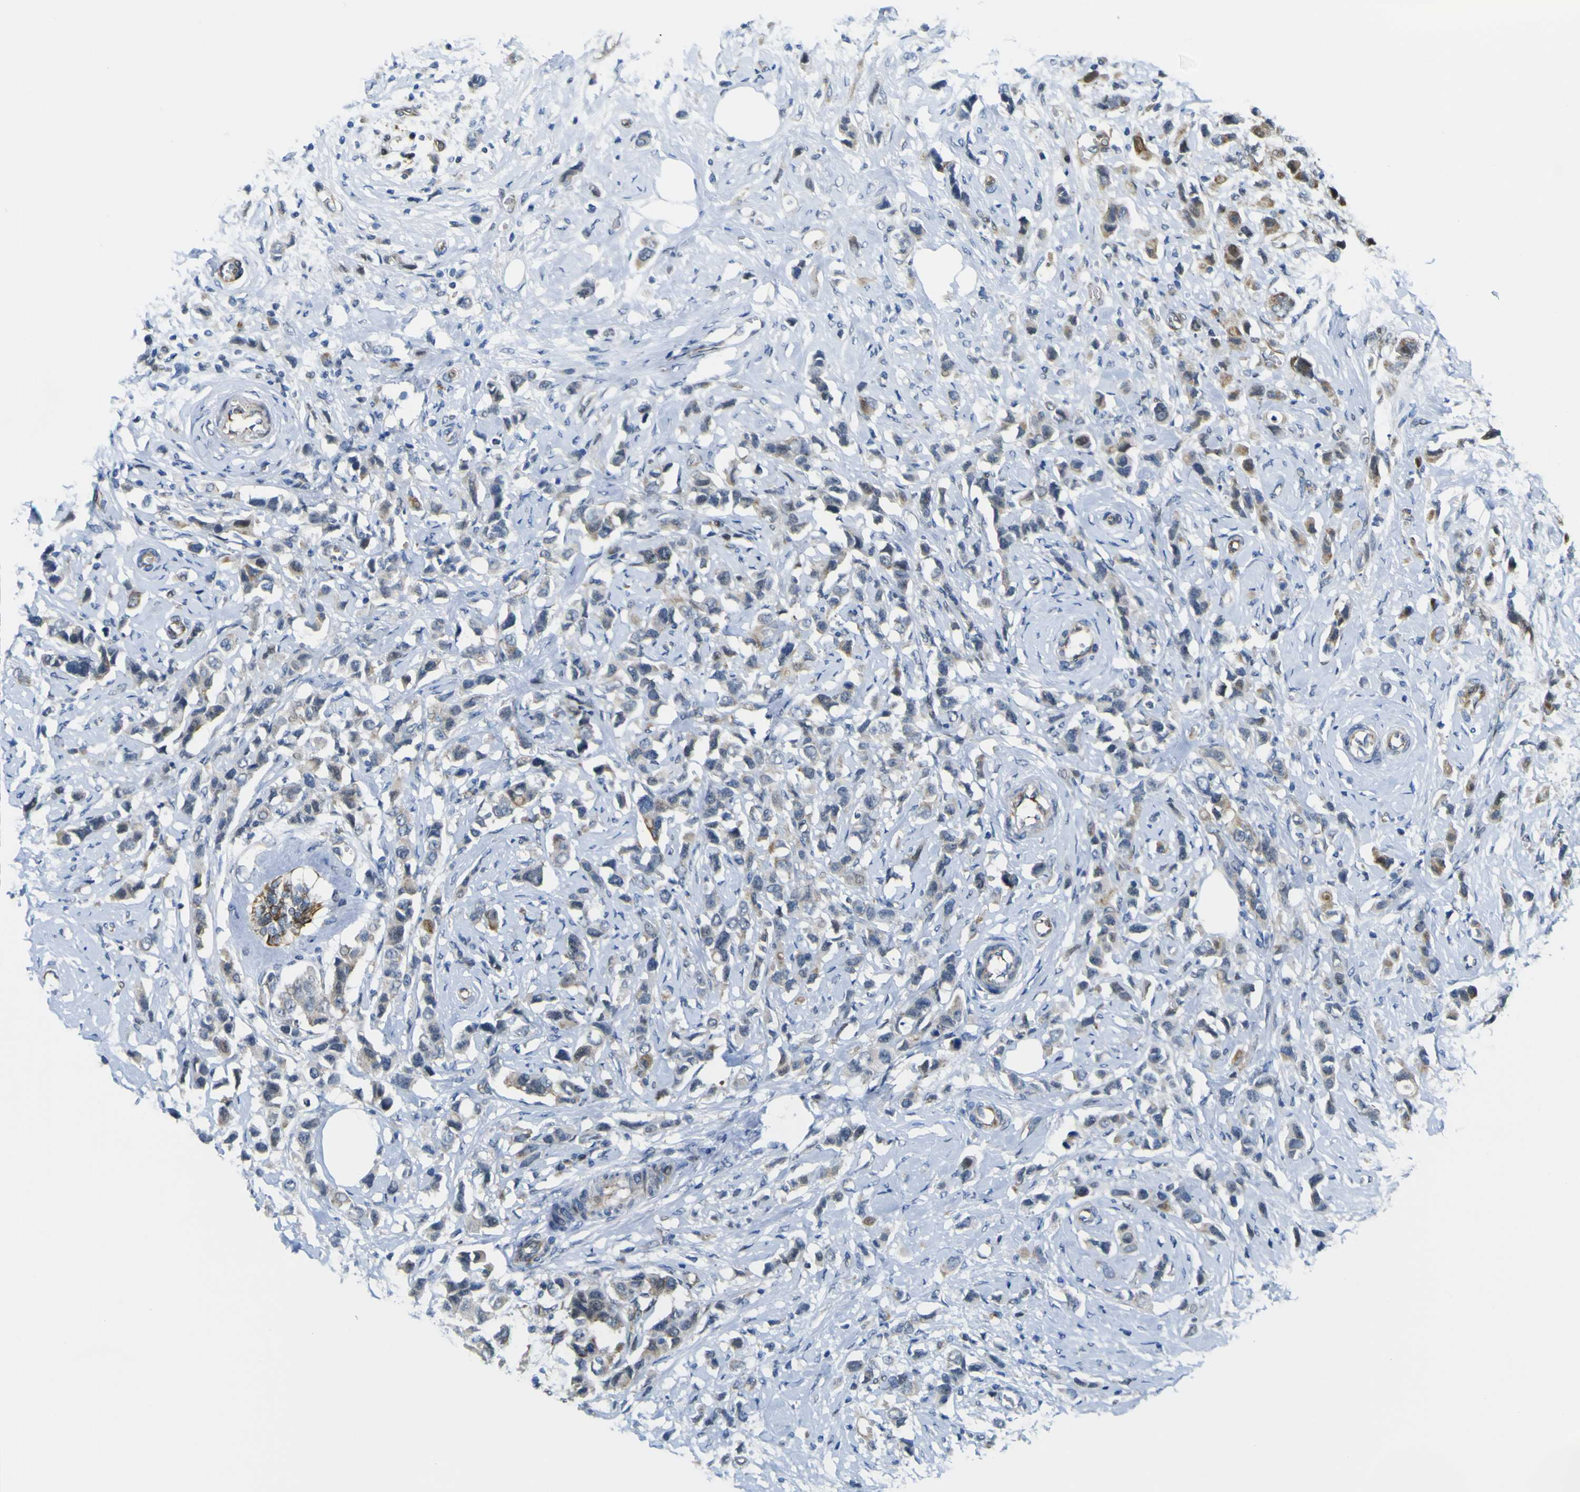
{"staining": {"intensity": "moderate", "quantity": ">75%", "location": "cytoplasmic/membranous"}, "tissue": "breast cancer", "cell_type": "Tumor cells", "image_type": "cancer", "snomed": [{"axis": "morphology", "description": "Normal tissue, NOS"}, {"axis": "morphology", "description": "Duct carcinoma"}, {"axis": "topography", "description": "Breast"}], "caption": "Breast cancer stained for a protein shows moderate cytoplasmic/membranous positivity in tumor cells.", "gene": "KDM7A", "patient": {"sex": "female", "age": 50}}